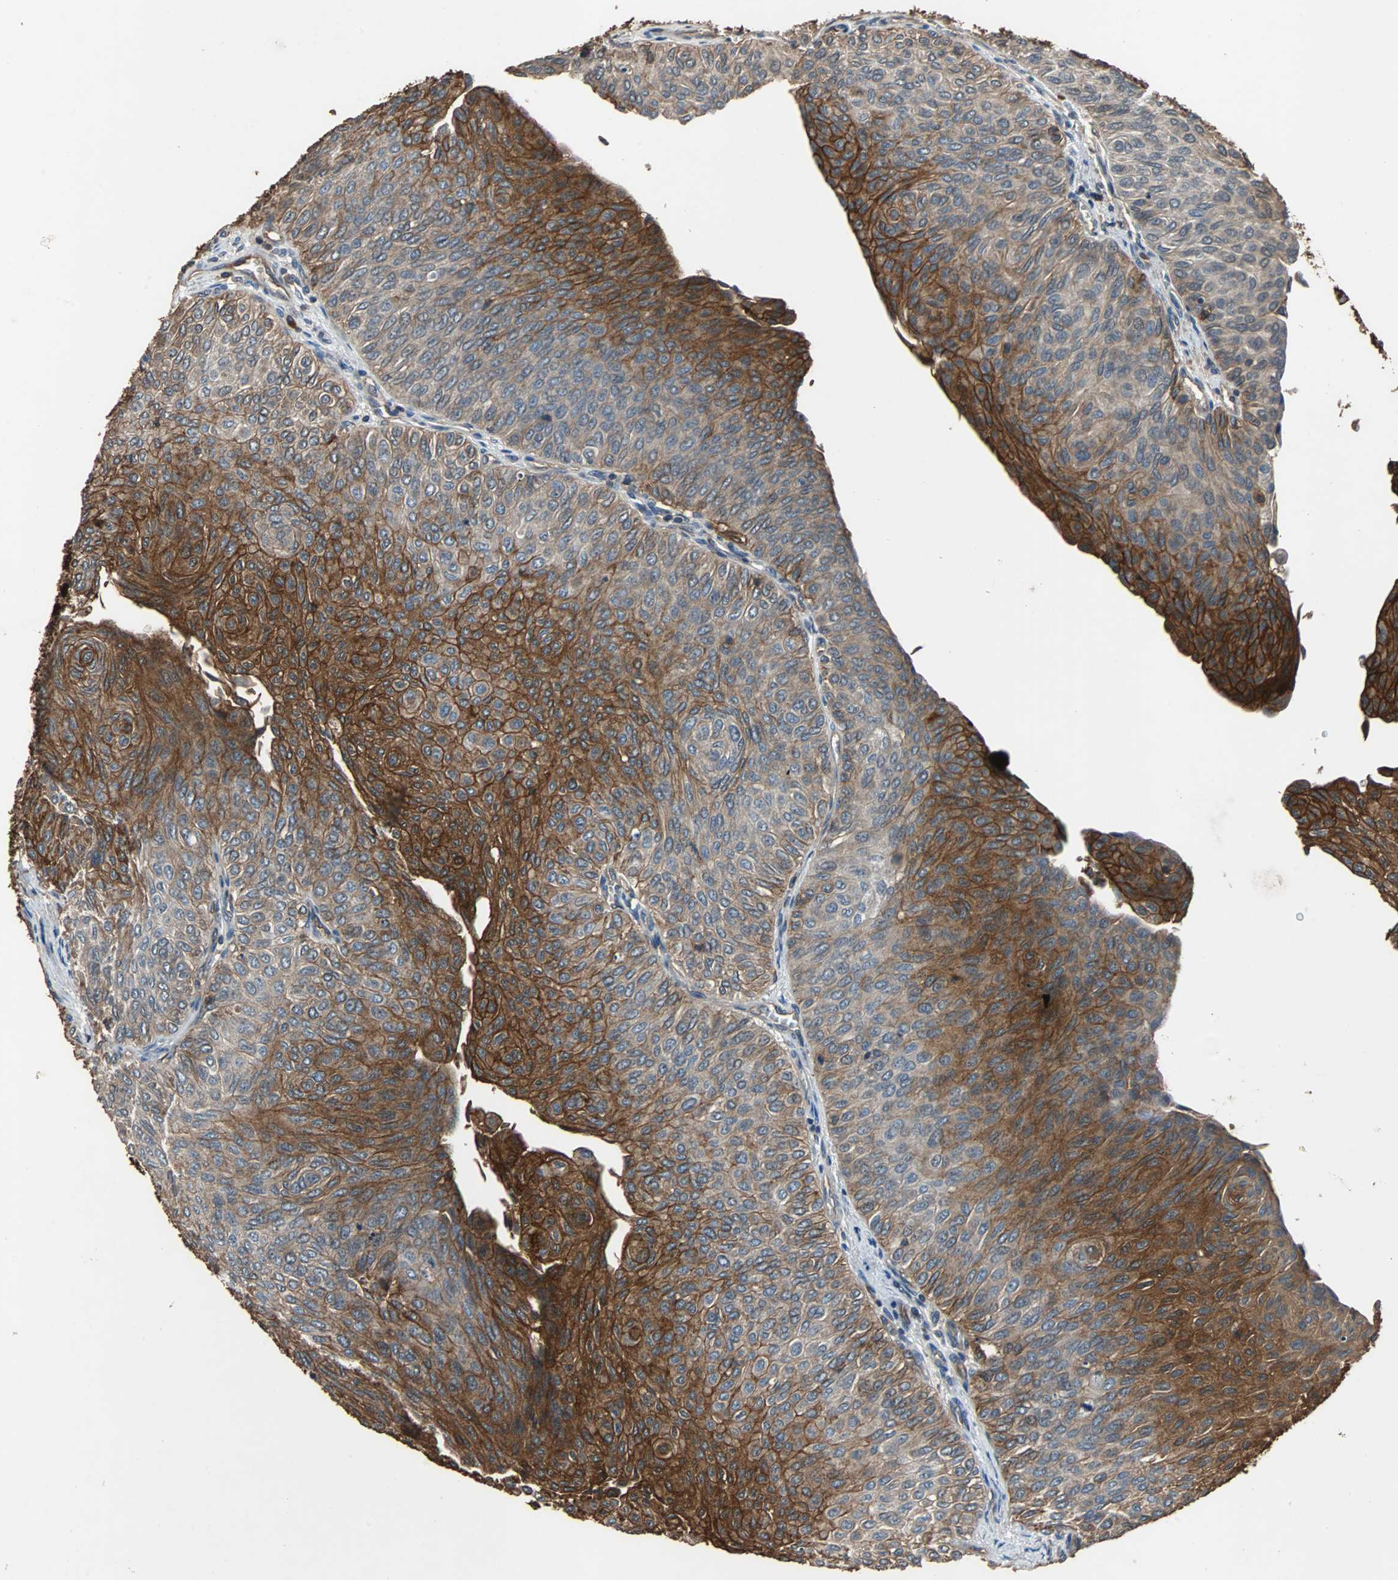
{"staining": {"intensity": "strong", "quantity": ">75%", "location": "cytoplasmic/membranous"}, "tissue": "urothelial cancer", "cell_type": "Tumor cells", "image_type": "cancer", "snomed": [{"axis": "morphology", "description": "Urothelial carcinoma, Low grade"}, {"axis": "topography", "description": "Urinary bladder"}], "caption": "A brown stain labels strong cytoplasmic/membranous expression of a protein in human urothelial carcinoma (low-grade) tumor cells.", "gene": "NDRG1", "patient": {"sex": "male", "age": 78}}